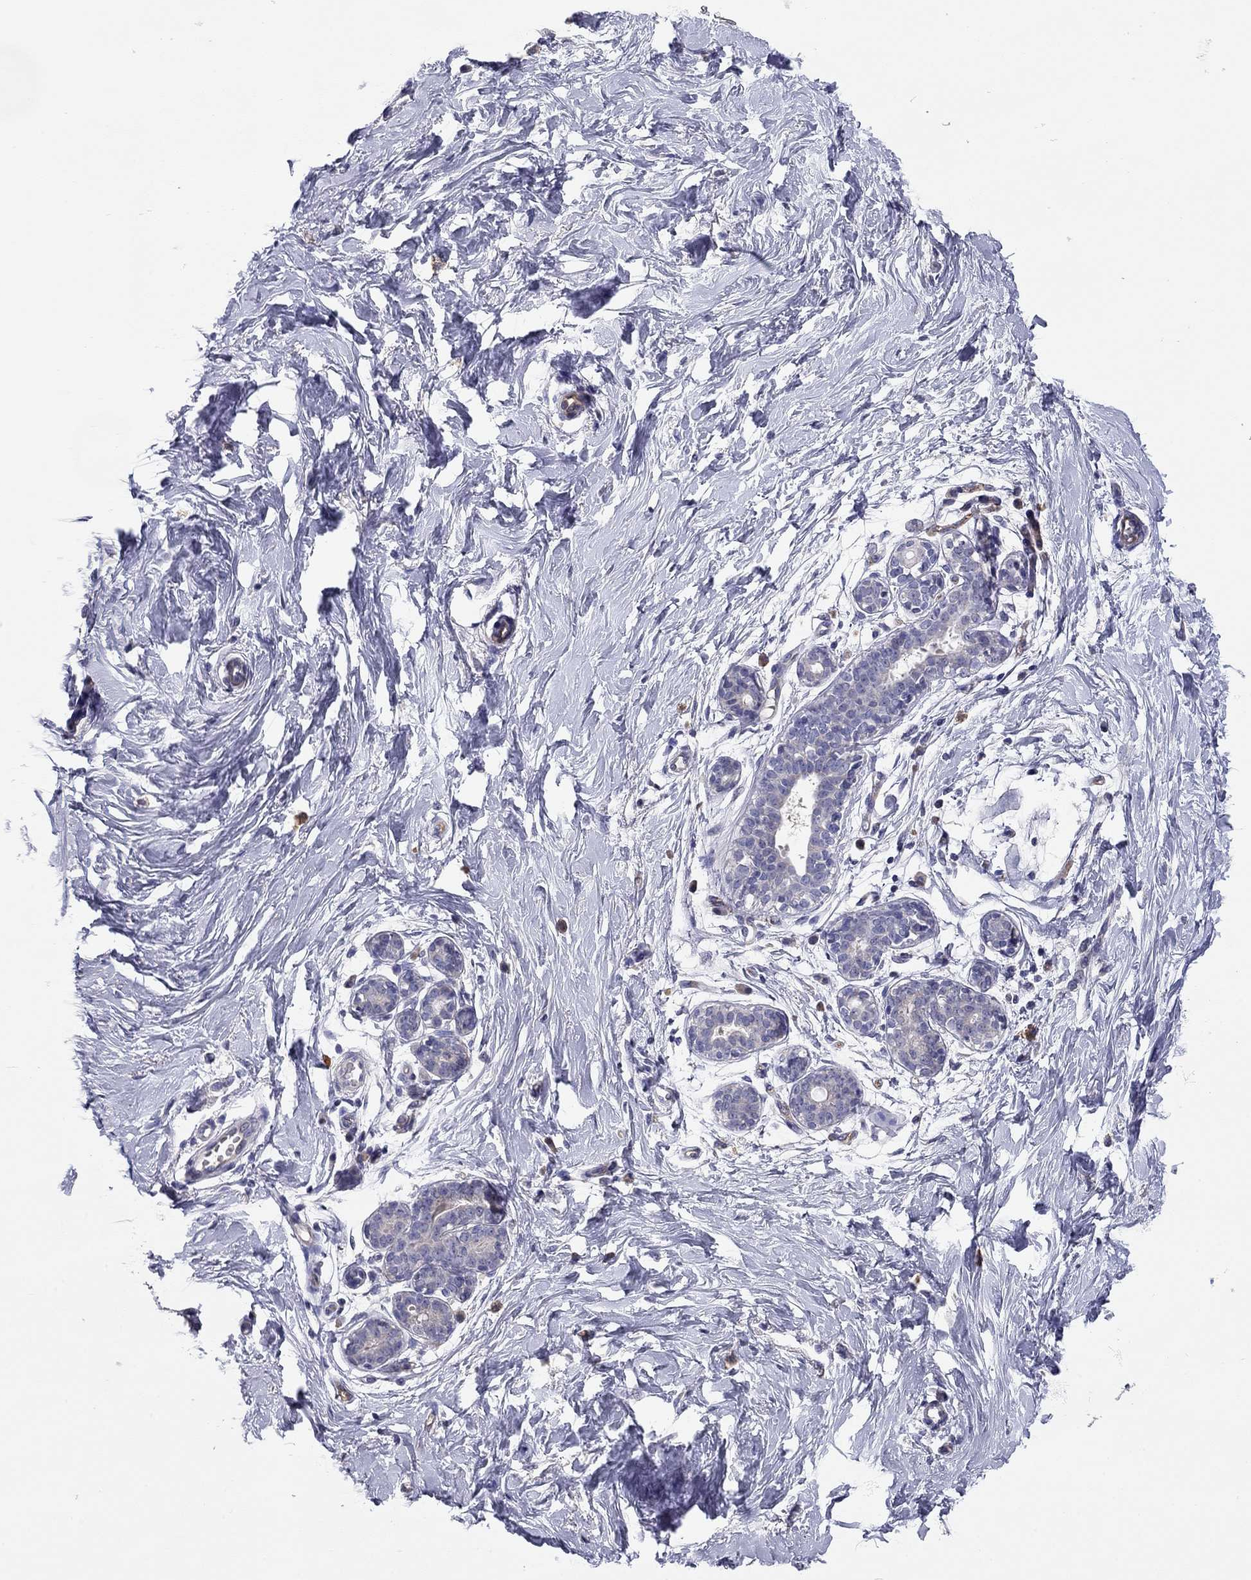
{"staining": {"intensity": "negative", "quantity": "none", "location": "none"}, "tissue": "breast", "cell_type": "Adipocytes", "image_type": "normal", "snomed": [{"axis": "morphology", "description": "Normal tissue, NOS"}, {"axis": "topography", "description": "Breast"}], "caption": "Histopathology image shows no protein staining in adipocytes of benign breast.", "gene": "SCARB1", "patient": {"sex": "female", "age": 37}}